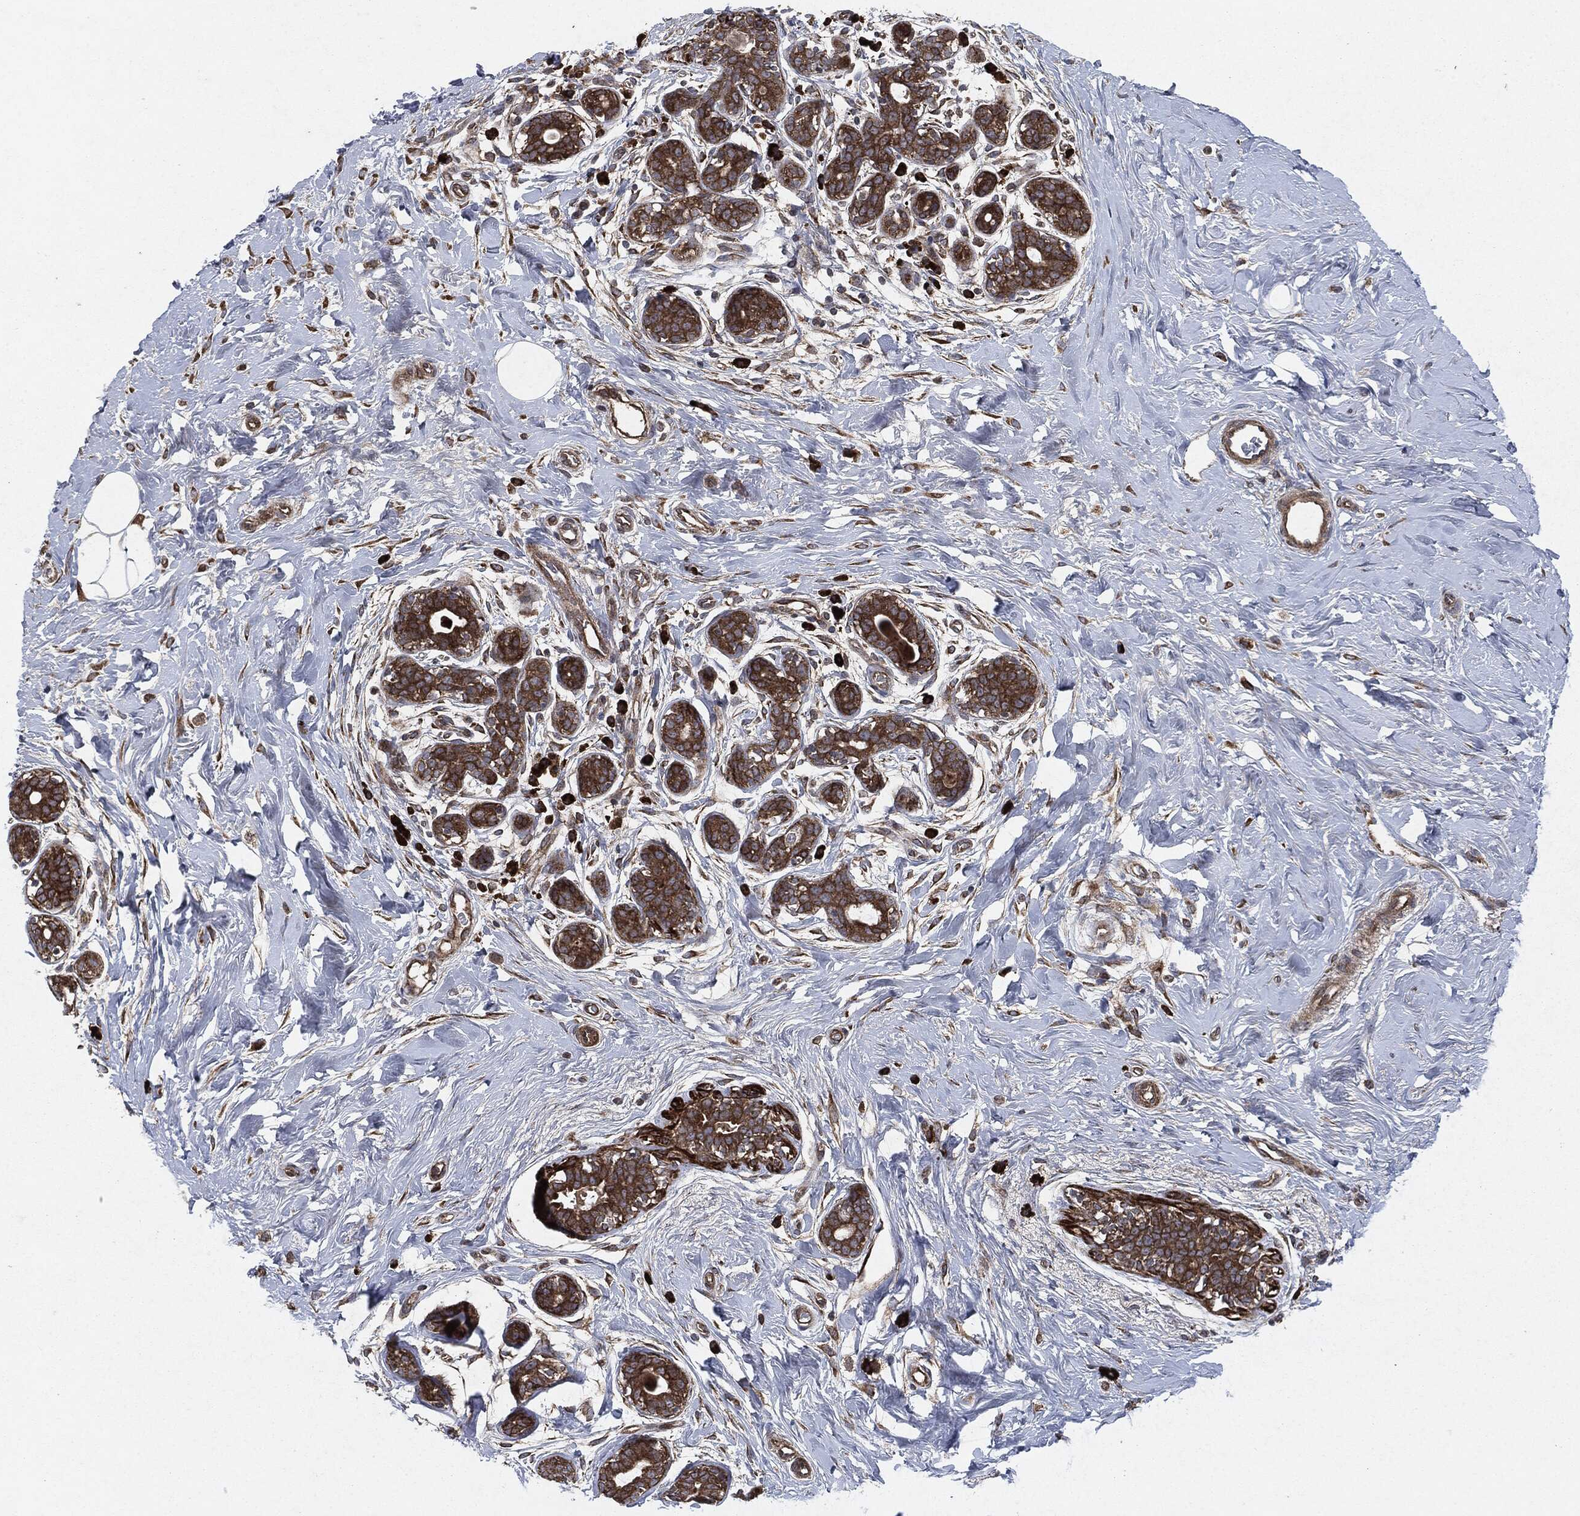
{"staining": {"intensity": "negative", "quantity": "none", "location": "none"}, "tissue": "breast", "cell_type": "Adipocytes", "image_type": "normal", "snomed": [{"axis": "morphology", "description": "Normal tissue, NOS"}, {"axis": "topography", "description": "Breast"}], "caption": "Adipocytes show no significant protein expression in unremarkable breast. Nuclei are stained in blue.", "gene": "RAF1", "patient": {"sex": "female", "age": 43}}